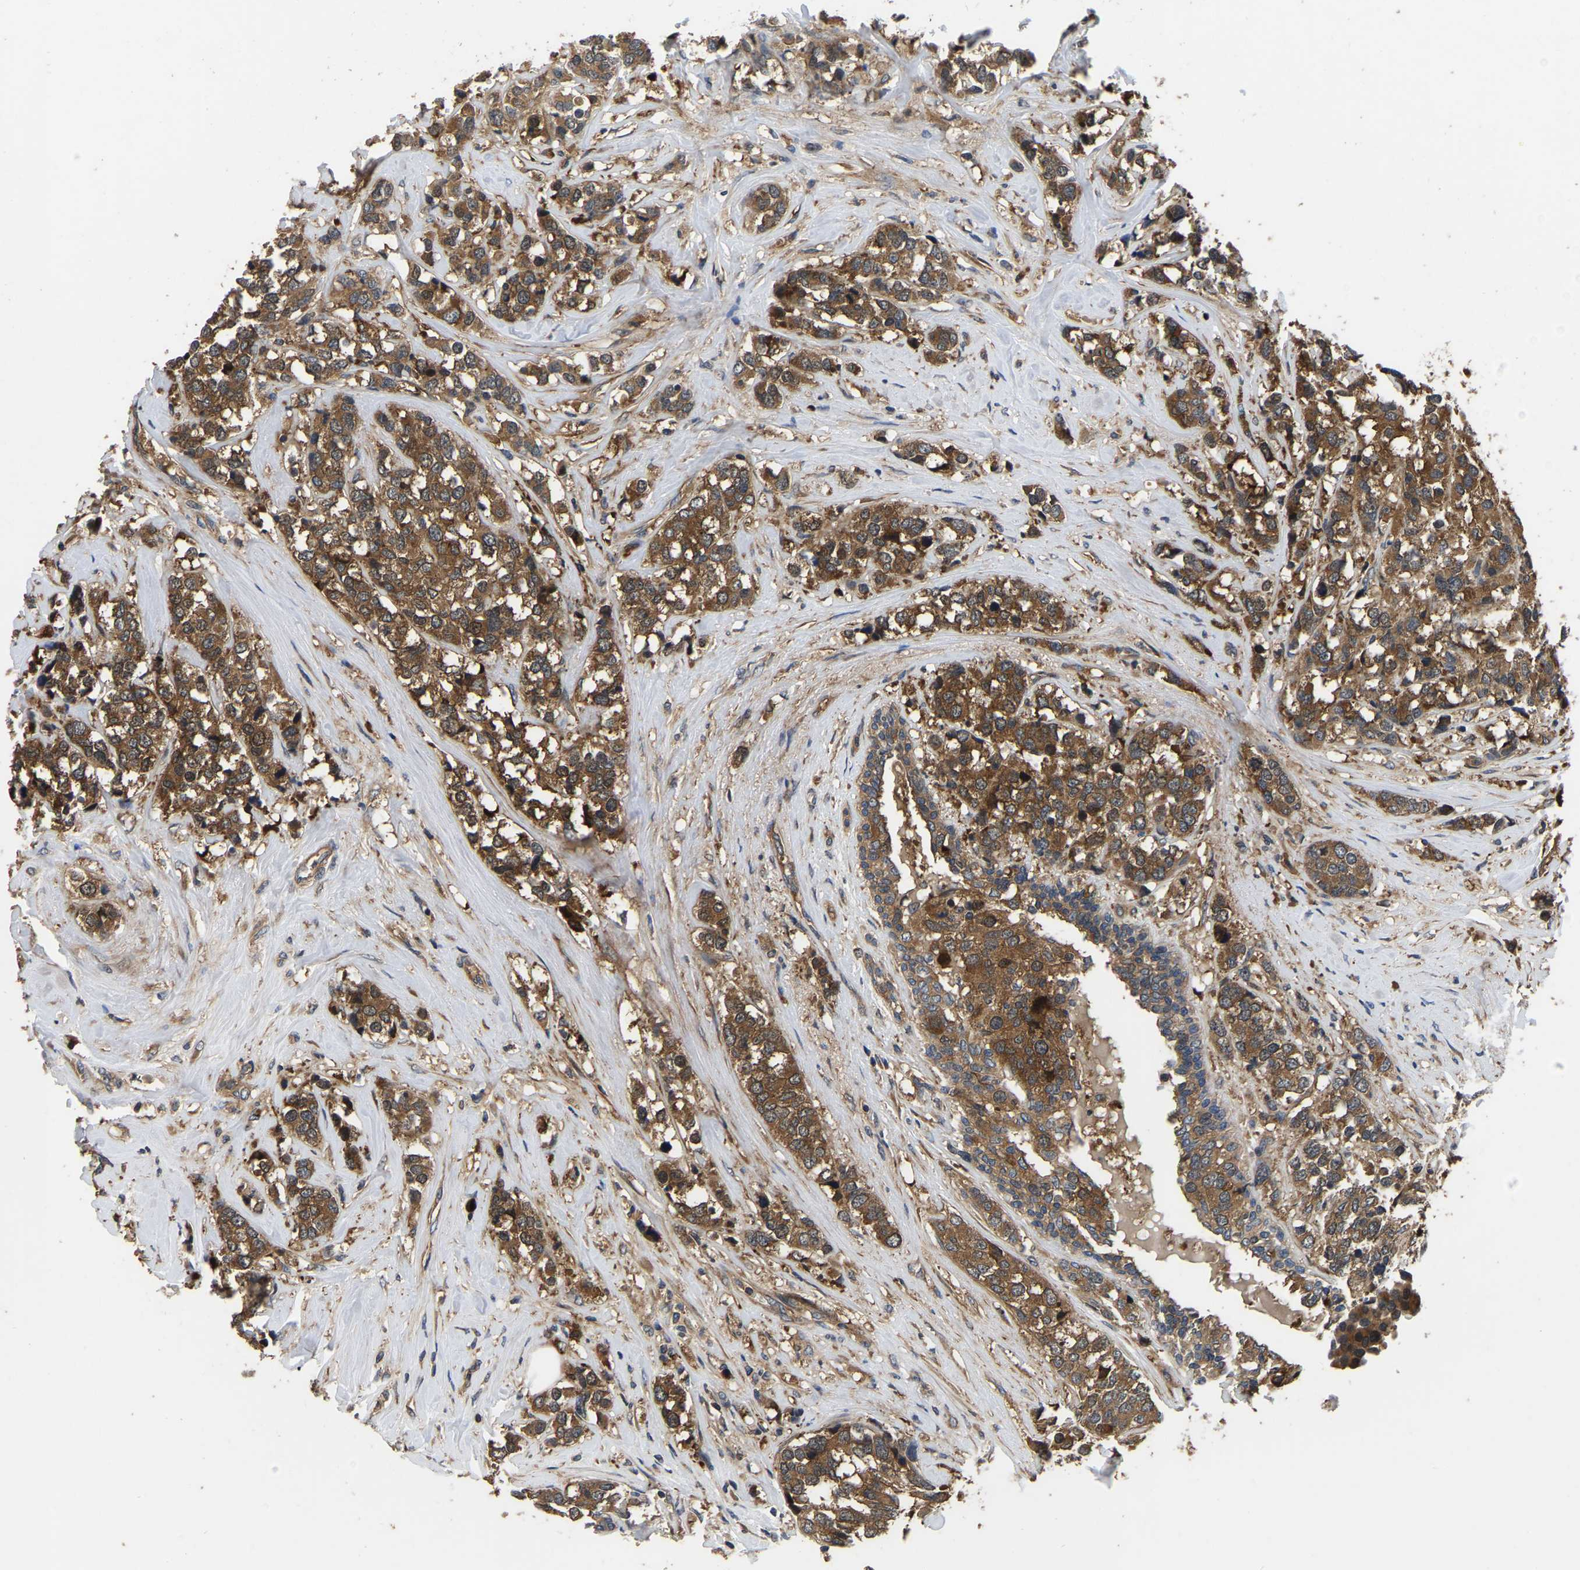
{"staining": {"intensity": "strong", "quantity": ">75%", "location": "cytoplasmic/membranous"}, "tissue": "breast cancer", "cell_type": "Tumor cells", "image_type": "cancer", "snomed": [{"axis": "morphology", "description": "Lobular carcinoma"}, {"axis": "topography", "description": "Breast"}], "caption": "Brown immunohistochemical staining in human lobular carcinoma (breast) displays strong cytoplasmic/membranous staining in approximately >75% of tumor cells.", "gene": "GARS1", "patient": {"sex": "female", "age": 59}}